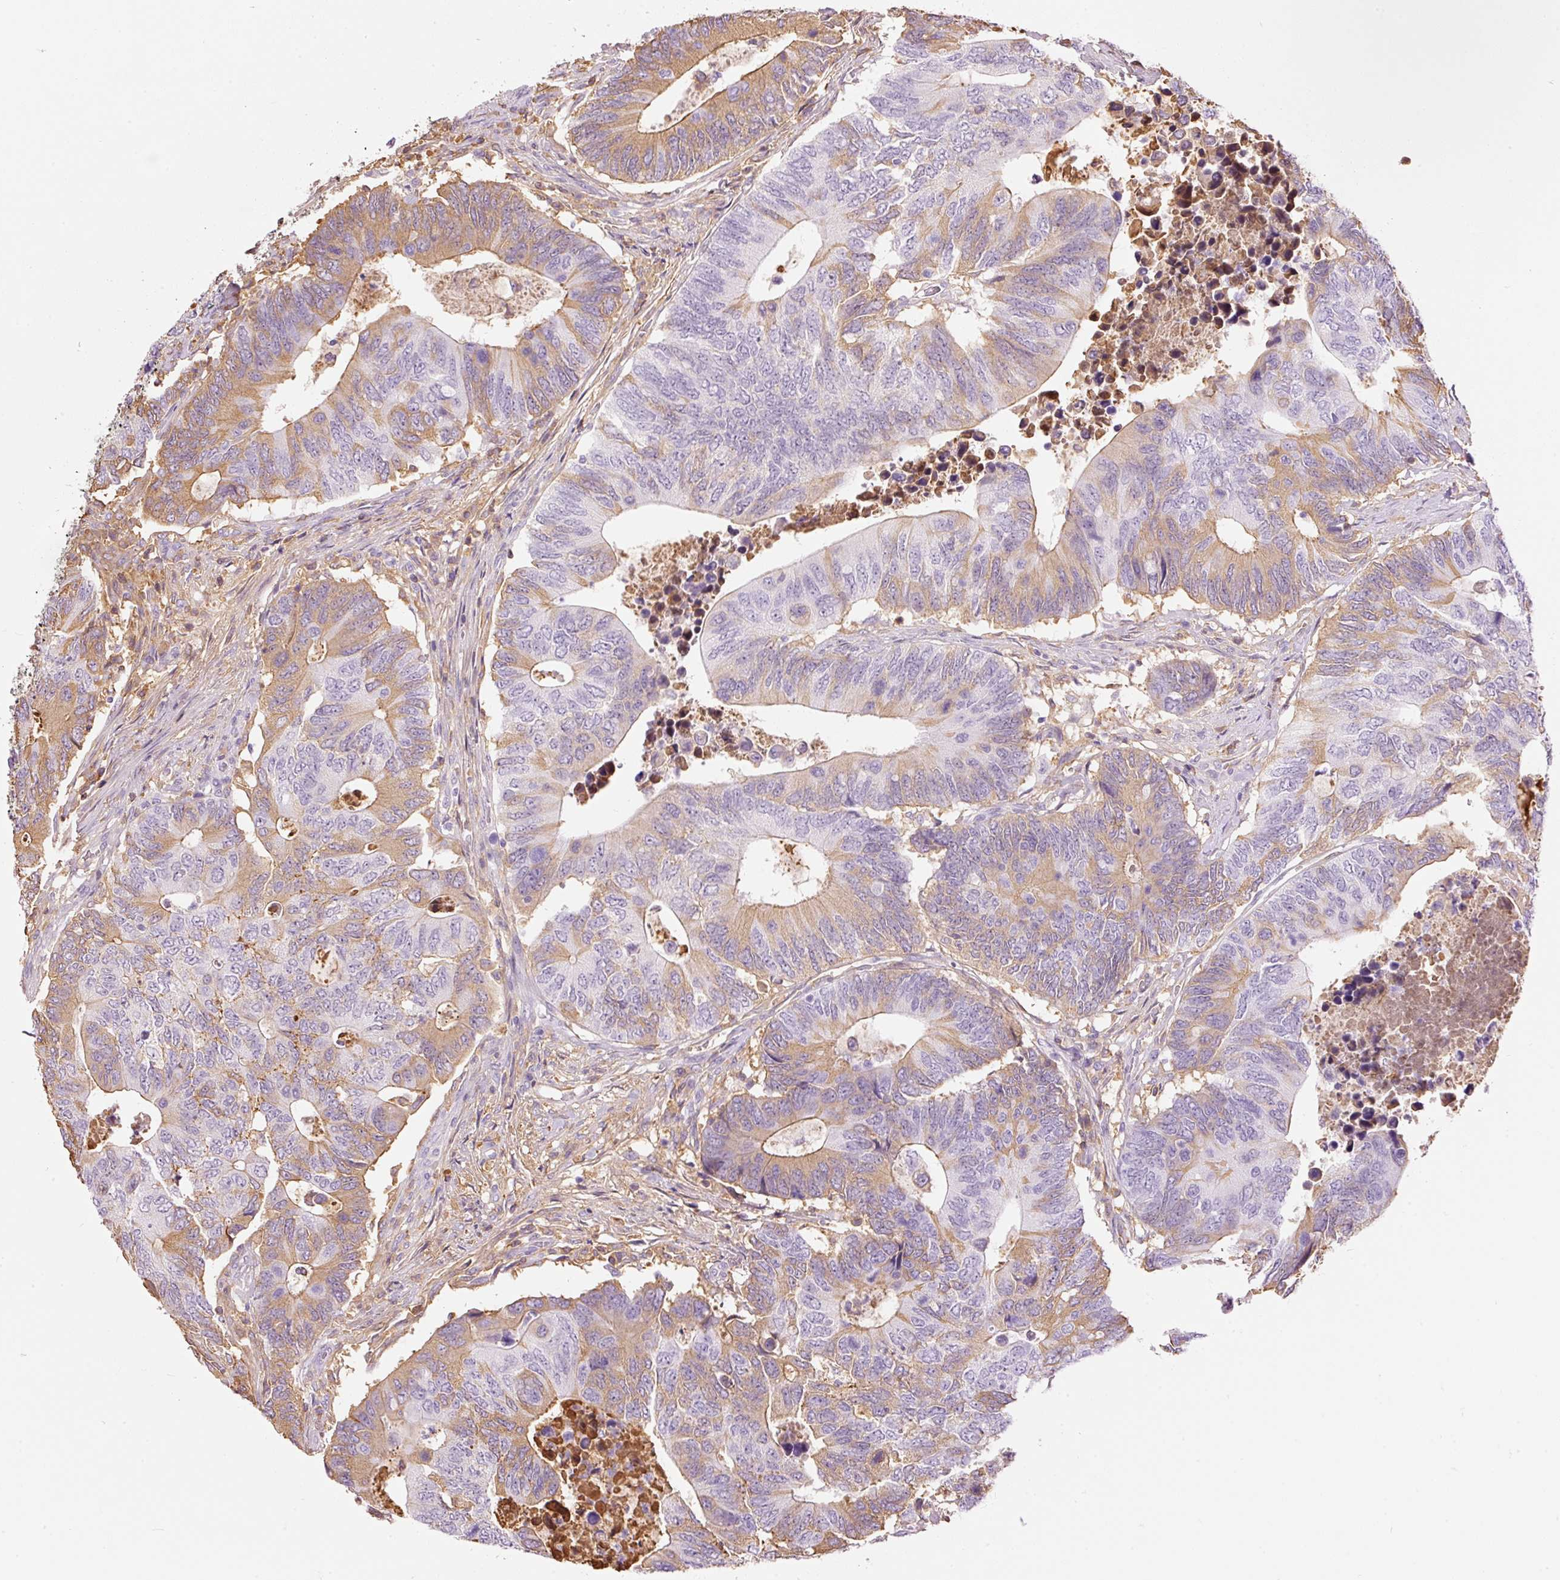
{"staining": {"intensity": "moderate", "quantity": "<25%", "location": "cytoplasmic/membranous"}, "tissue": "colorectal cancer", "cell_type": "Tumor cells", "image_type": "cancer", "snomed": [{"axis": "morphology", "description": "Adenocarcinoma, NOS"}, {"axis": "topography", "description": "Colon"}], "caption": "IHC of human colorectal adenocarcinoma exhibits low levels of moderate cytoplasmic/membranous positivity in approximately <25% of tumor cells.", "gene": "PRPF38B", "patient": {"sex": "male", "age": 87}}